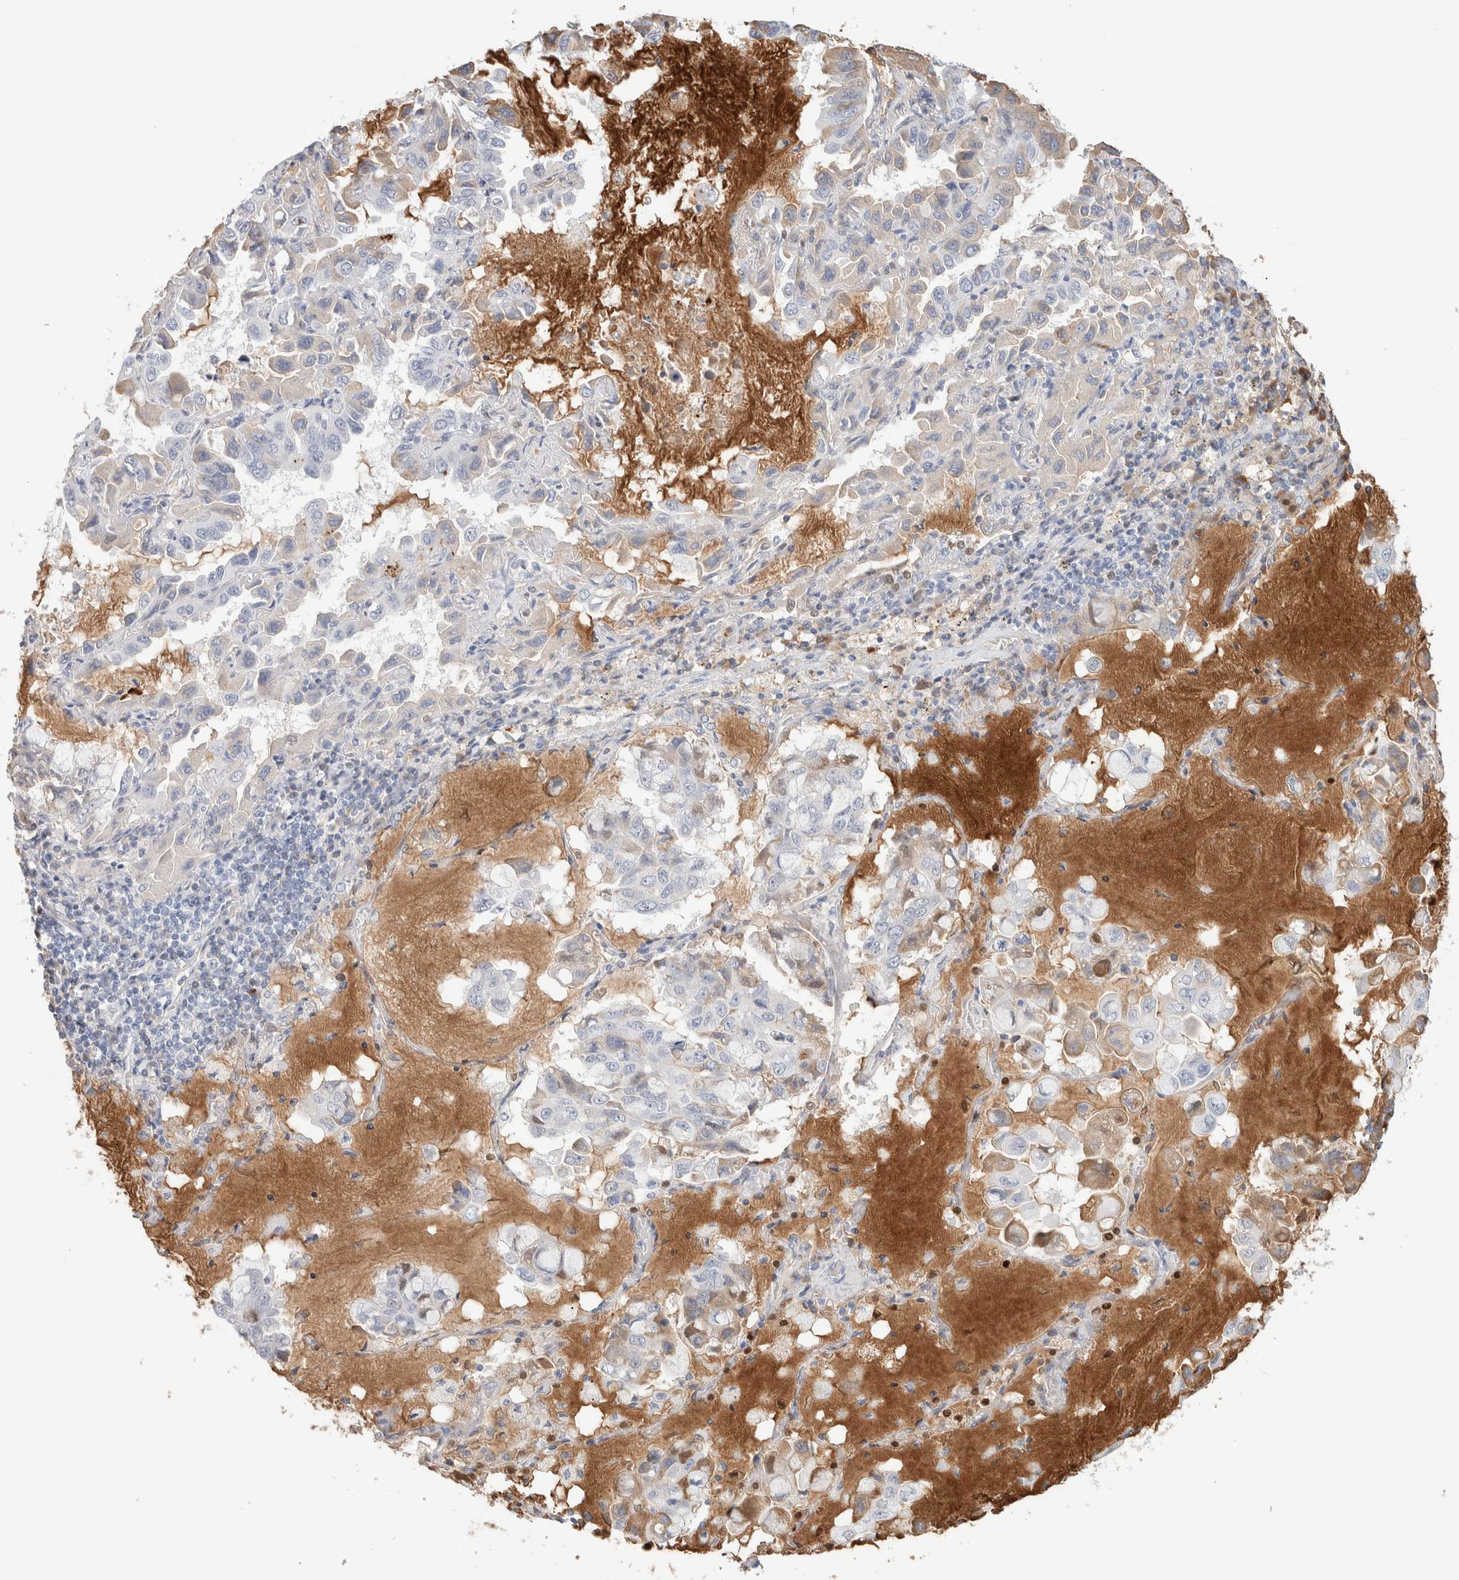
{"staining": {"intensity": "negative", "quantity": "none", "location": "none"}, "tissue": "lung cancer", "cell_type": "Tumor cells", "image_type": "cancer", "snomed": [{"axis": "morphology", "description": "Adenocarcinoma, NOS"}, {"axis": "topography", "description": "Lung"}], "caption": "An IHC micrograph of lung adenocarcinoma is shown. There is no staining in tumor cells of lung adenocarcinoma. The staining is performed using DAB (3,3'-diaminobenzidine) brown chromogen with nuclei counter-stained in using hematoxylin.", "gene": "IL6", "patient": {"sex": "male", "age": 64}}